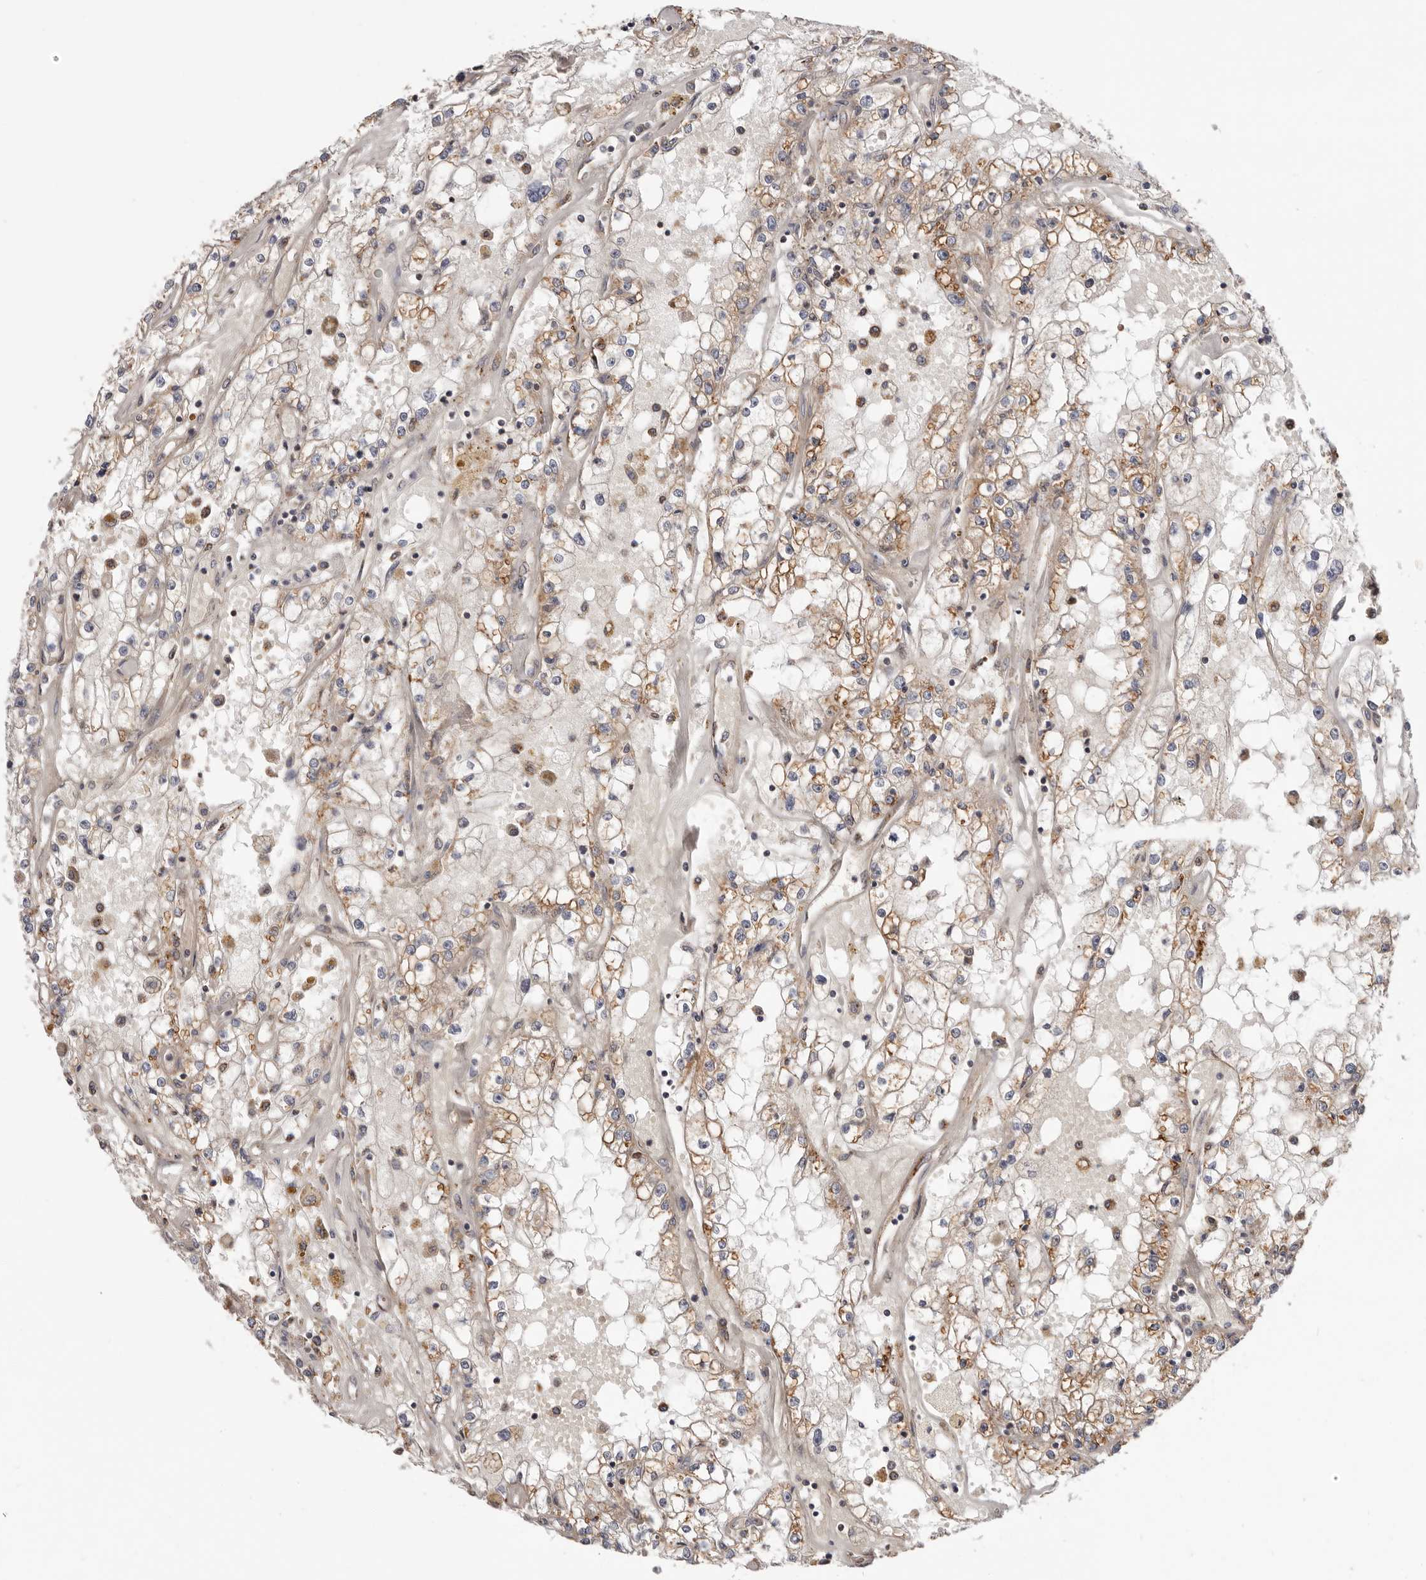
{"staining": {"intensity": "weak", "quantity": "25%-75%", "location": "cytoplasmic/membranous"}, "tissue": "renal cancer", "cell_type": "Tumor cells", "image_type": "cancer", "snomed": [{"axis": "morphology", "description": "Adenocarcinoma, NOS"}, {"axis": "topography", "description": "Kidney"}], "caption": "Protein expression analysis of human renal cancer reveals weak cytoplasmic/membranous staining in about 25%-75% of tumor cells. The protein of interest is shown in brown color, while the nuclei are stained blue.", "gene": "TMUB1", "patient": {"sex": "male", "age": 56}}